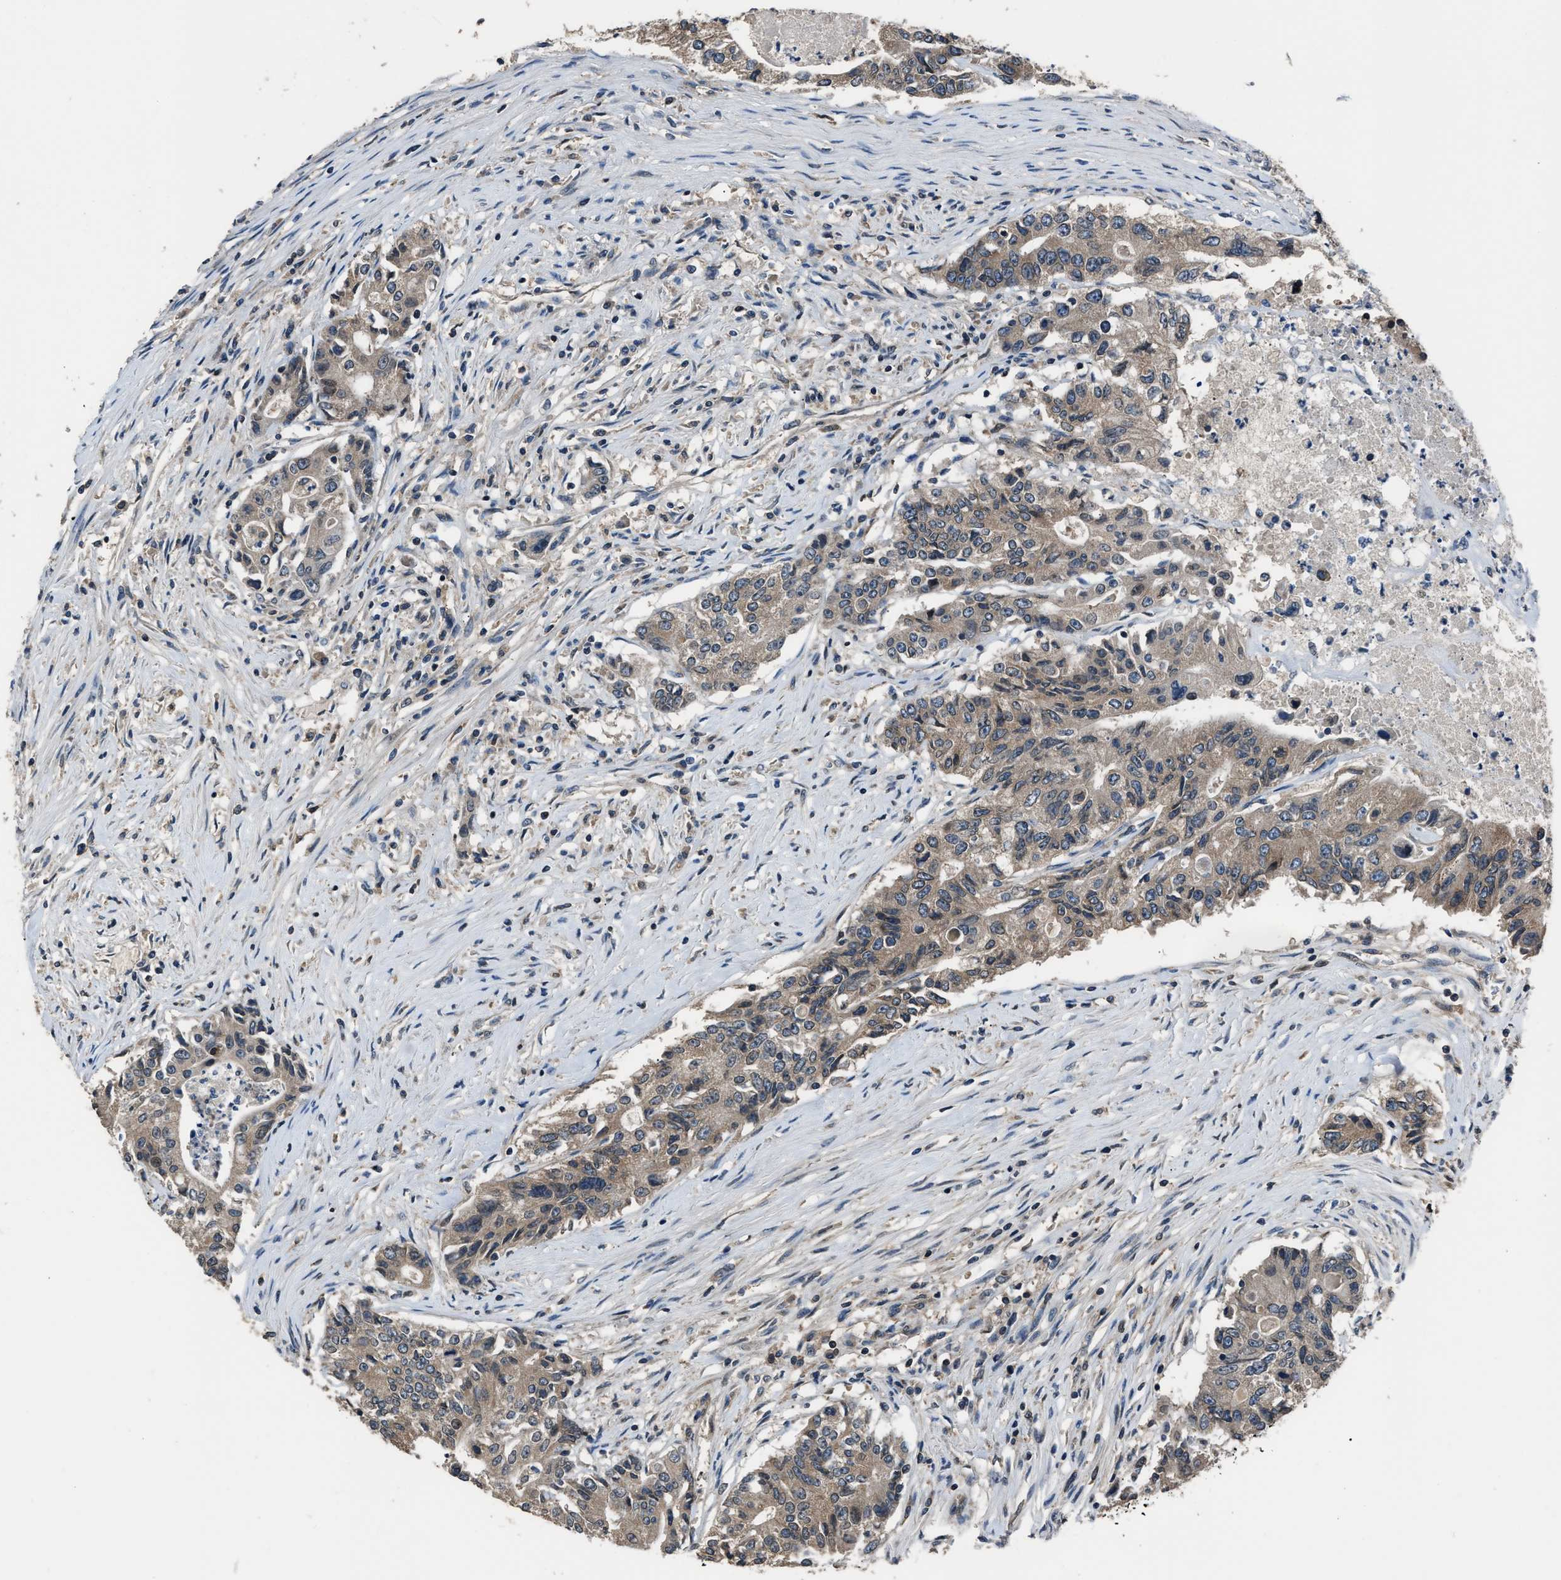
{"staining": {"intensity": "weak", "quantity": "25%-75%", "location": "cytoplasmic/membranous"}, "tissue": "colorectal cancer", "cell_type": "Tumor cells", "image_type": "cancer", "snomed": [{"axis": "morphology", "description": "Adenocarcinoma, NOS"}, {"axis": "topography", "description": "Colon"}], "caption": "Human colorectal adenocarcinoma stained with a protein marker reveals weak staining in tumor cells.", "gene": "TNRC18", "patient": {"sex": "female", "age": 77}}